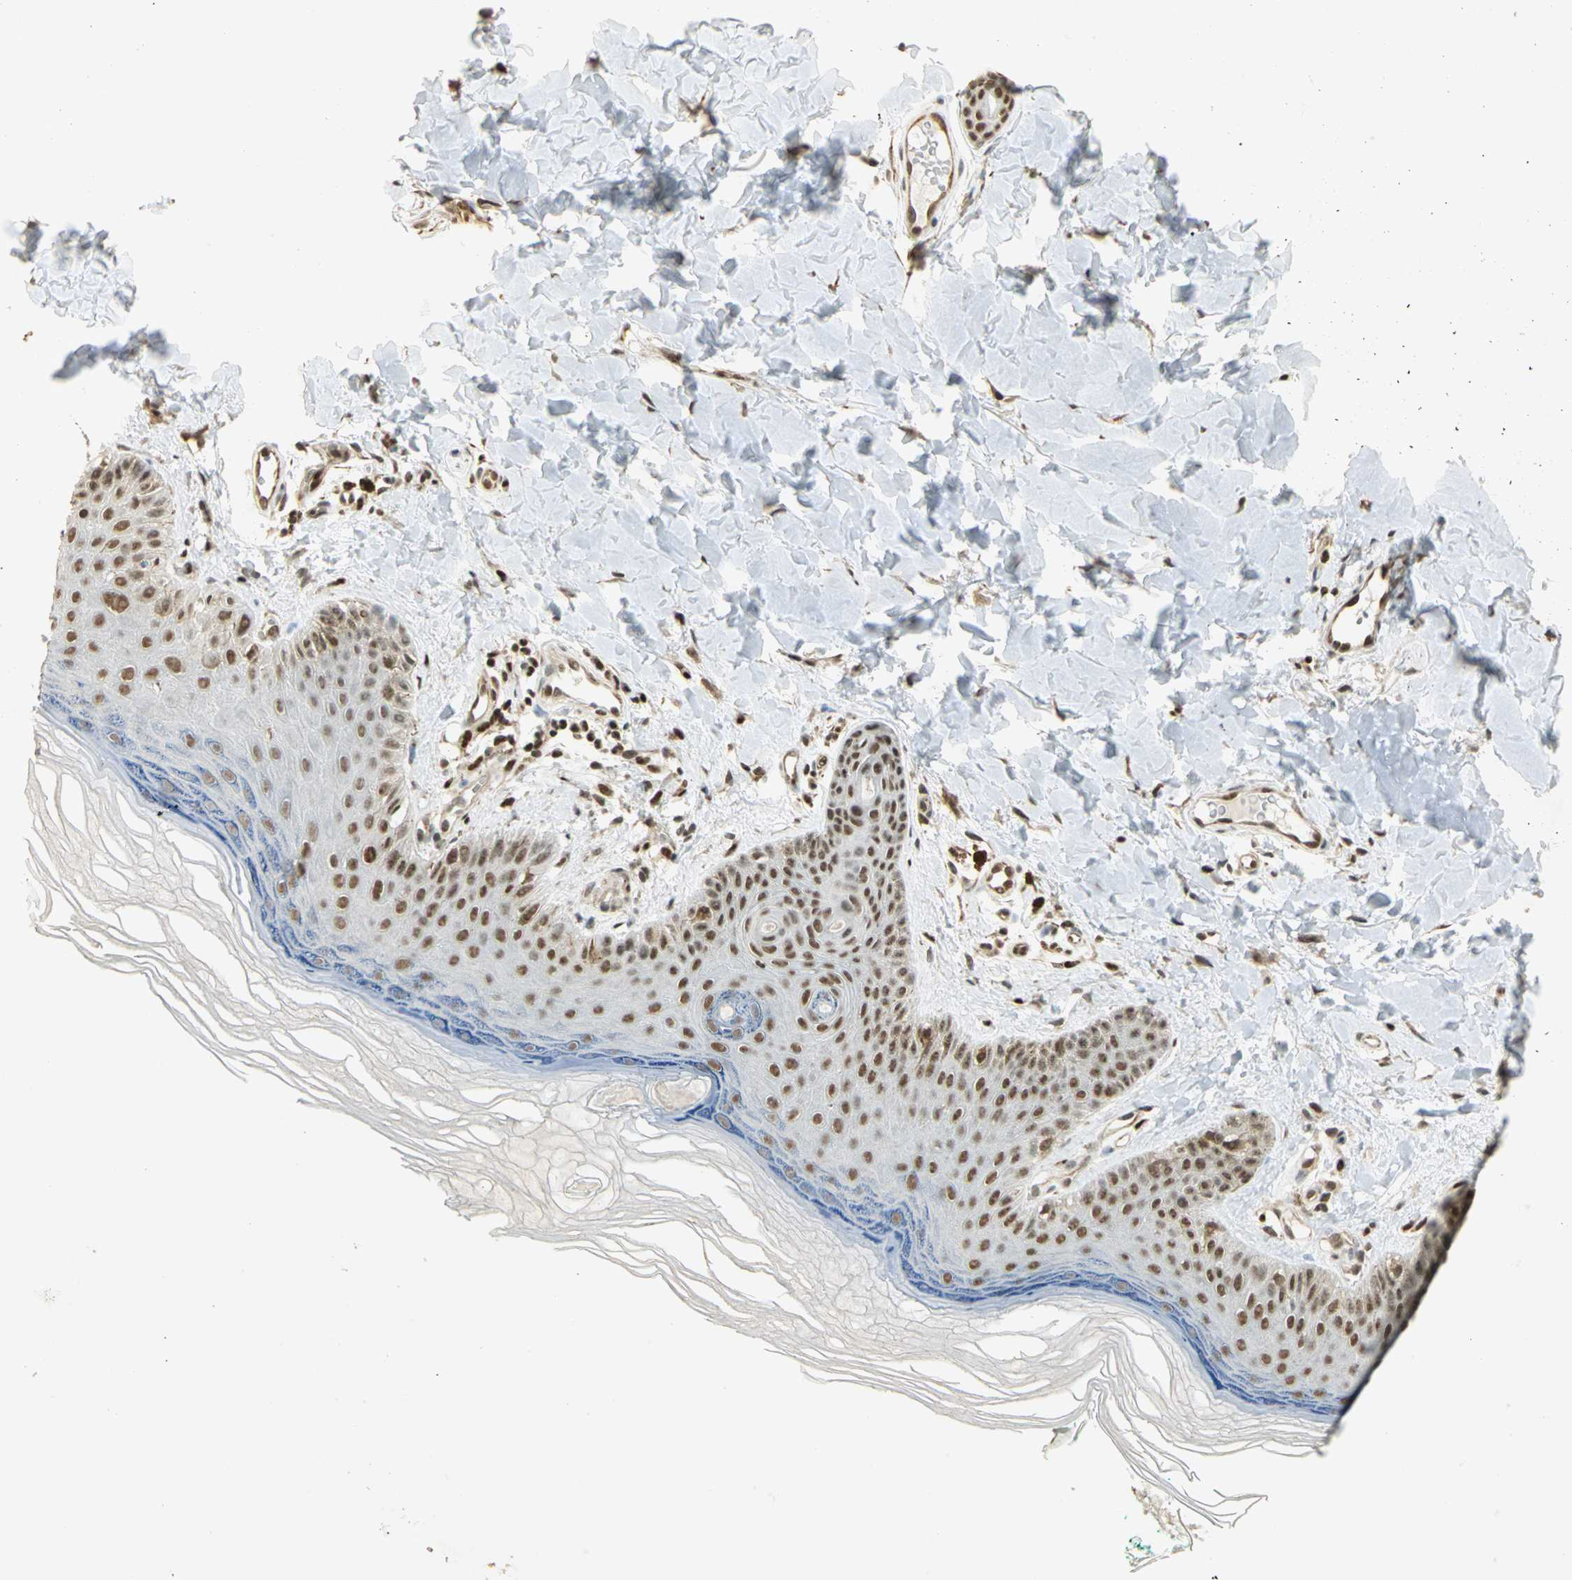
{"staining": {"intensity": "moderate", "quantity": ">75%", "location": "nuclear"}, "tissue": "skin", "cell_type": "Fibroblasts", "image_type": "normal", "snomed": [{"axis": "morphology", "description": "Normal tissue, NOS"}, {"axis": "topography", "description": "Skin"}], "caption": "Fibroblasts show medium levels of moderate nuclear staining in approximately >75% of cells in unremarkable human skin. (brown staining indicates protein expression, while blue staining denotes nuclei).", "gene": "ELF1", "patient": {"sex": "male", "age": 26}}